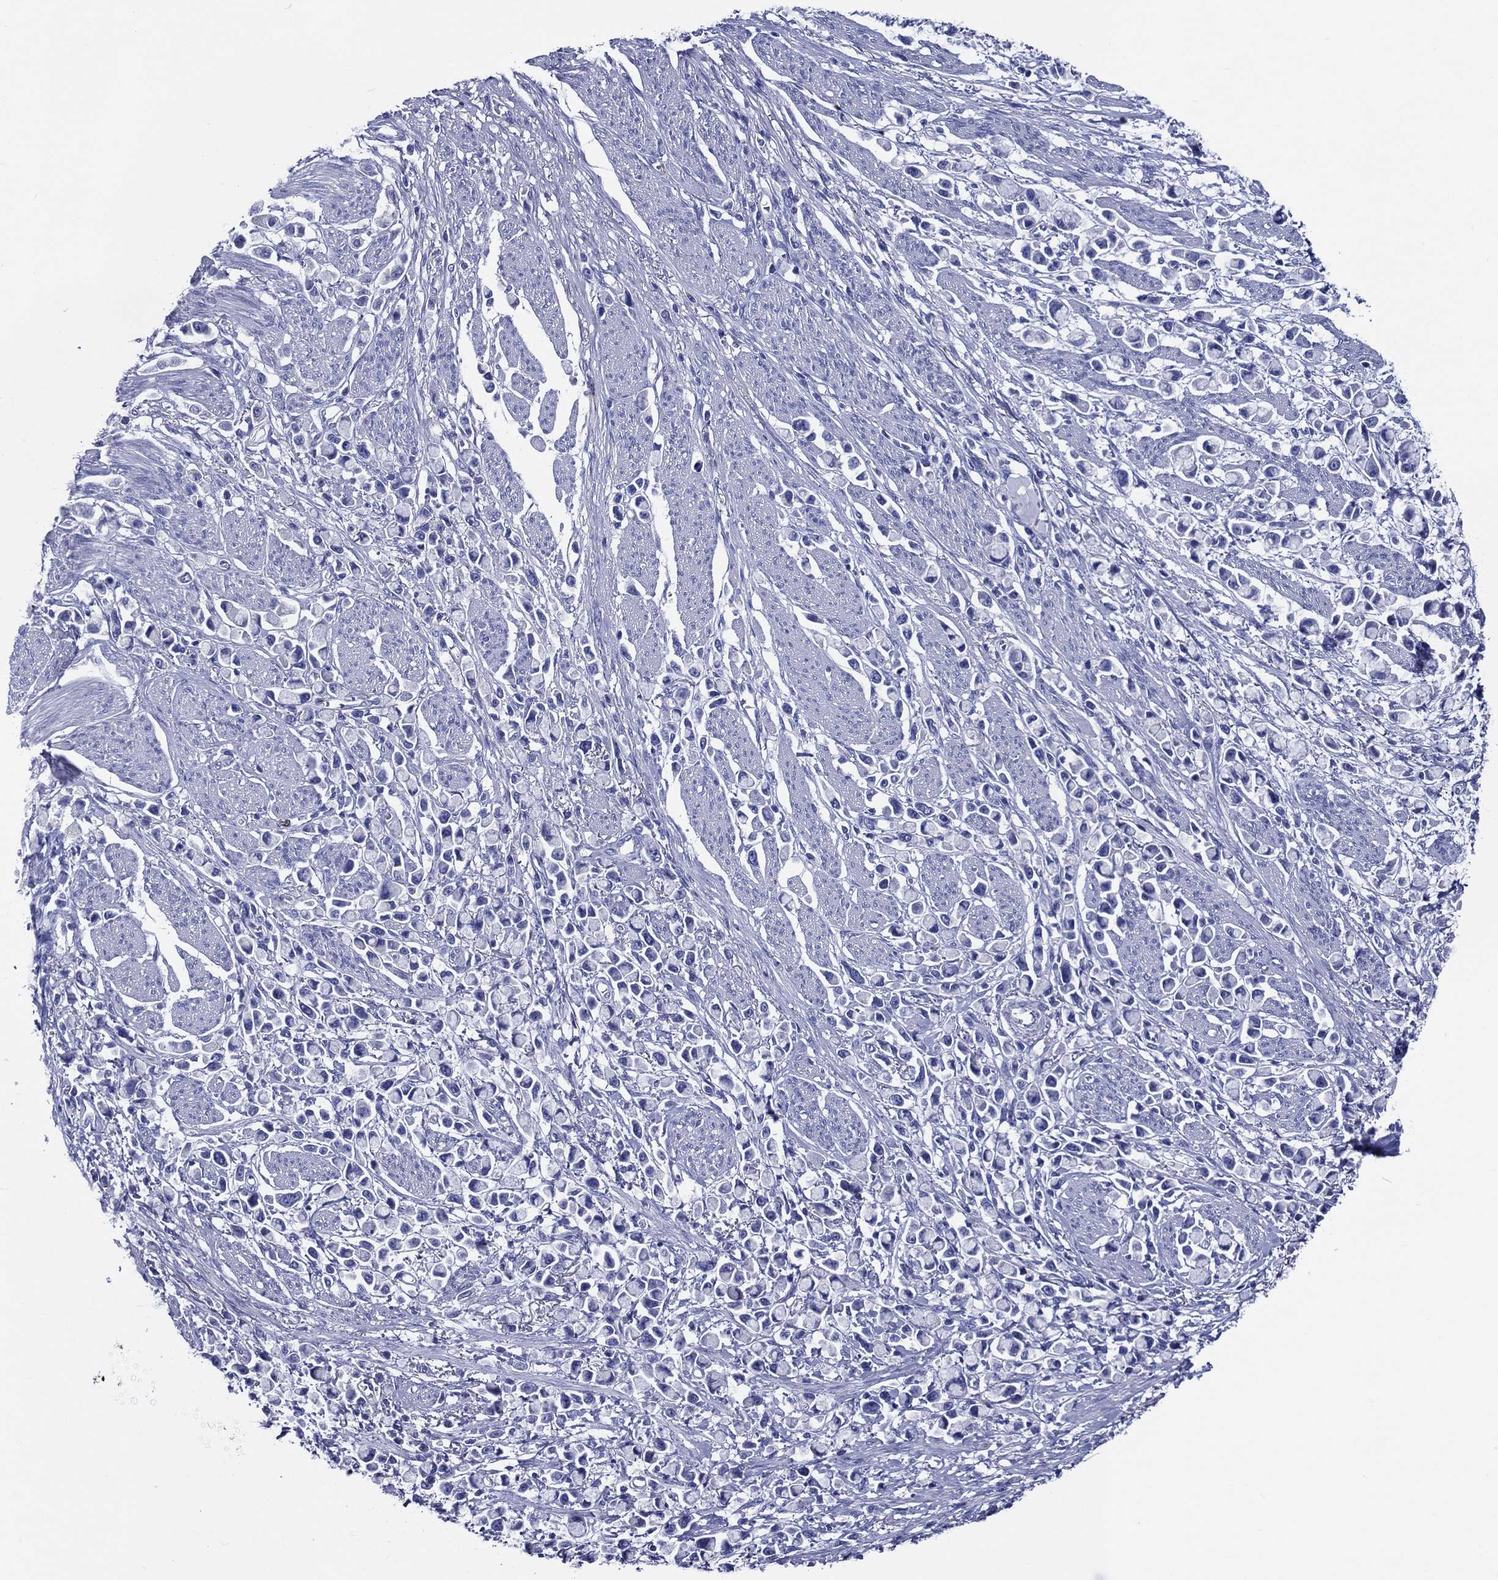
{"staining": {"intensity": "negative", "quantity": "none", "location": "none"}, "tissue": "stomach cancer", "cell_type": "Tumor cells", "image_type": "cancer", "snomed": [{"axis": "morphology", "description": "Adenocarcinoma, NOS"}, {"axis": "topography", "description": "Stomach"}], "caption": "Immunohistochemical staining of human stomach adenocarcinoma shows no significant staining in tumor cells. Brightfield microscopy of immunohistochemistry (IHC) stained with DAB (3,3'-diaminobenzidine) (brown) and hematoxylin (blue), captured at high magnification.", "gene": "ACE2", "patient": {"sex": "female", "age": 81}}